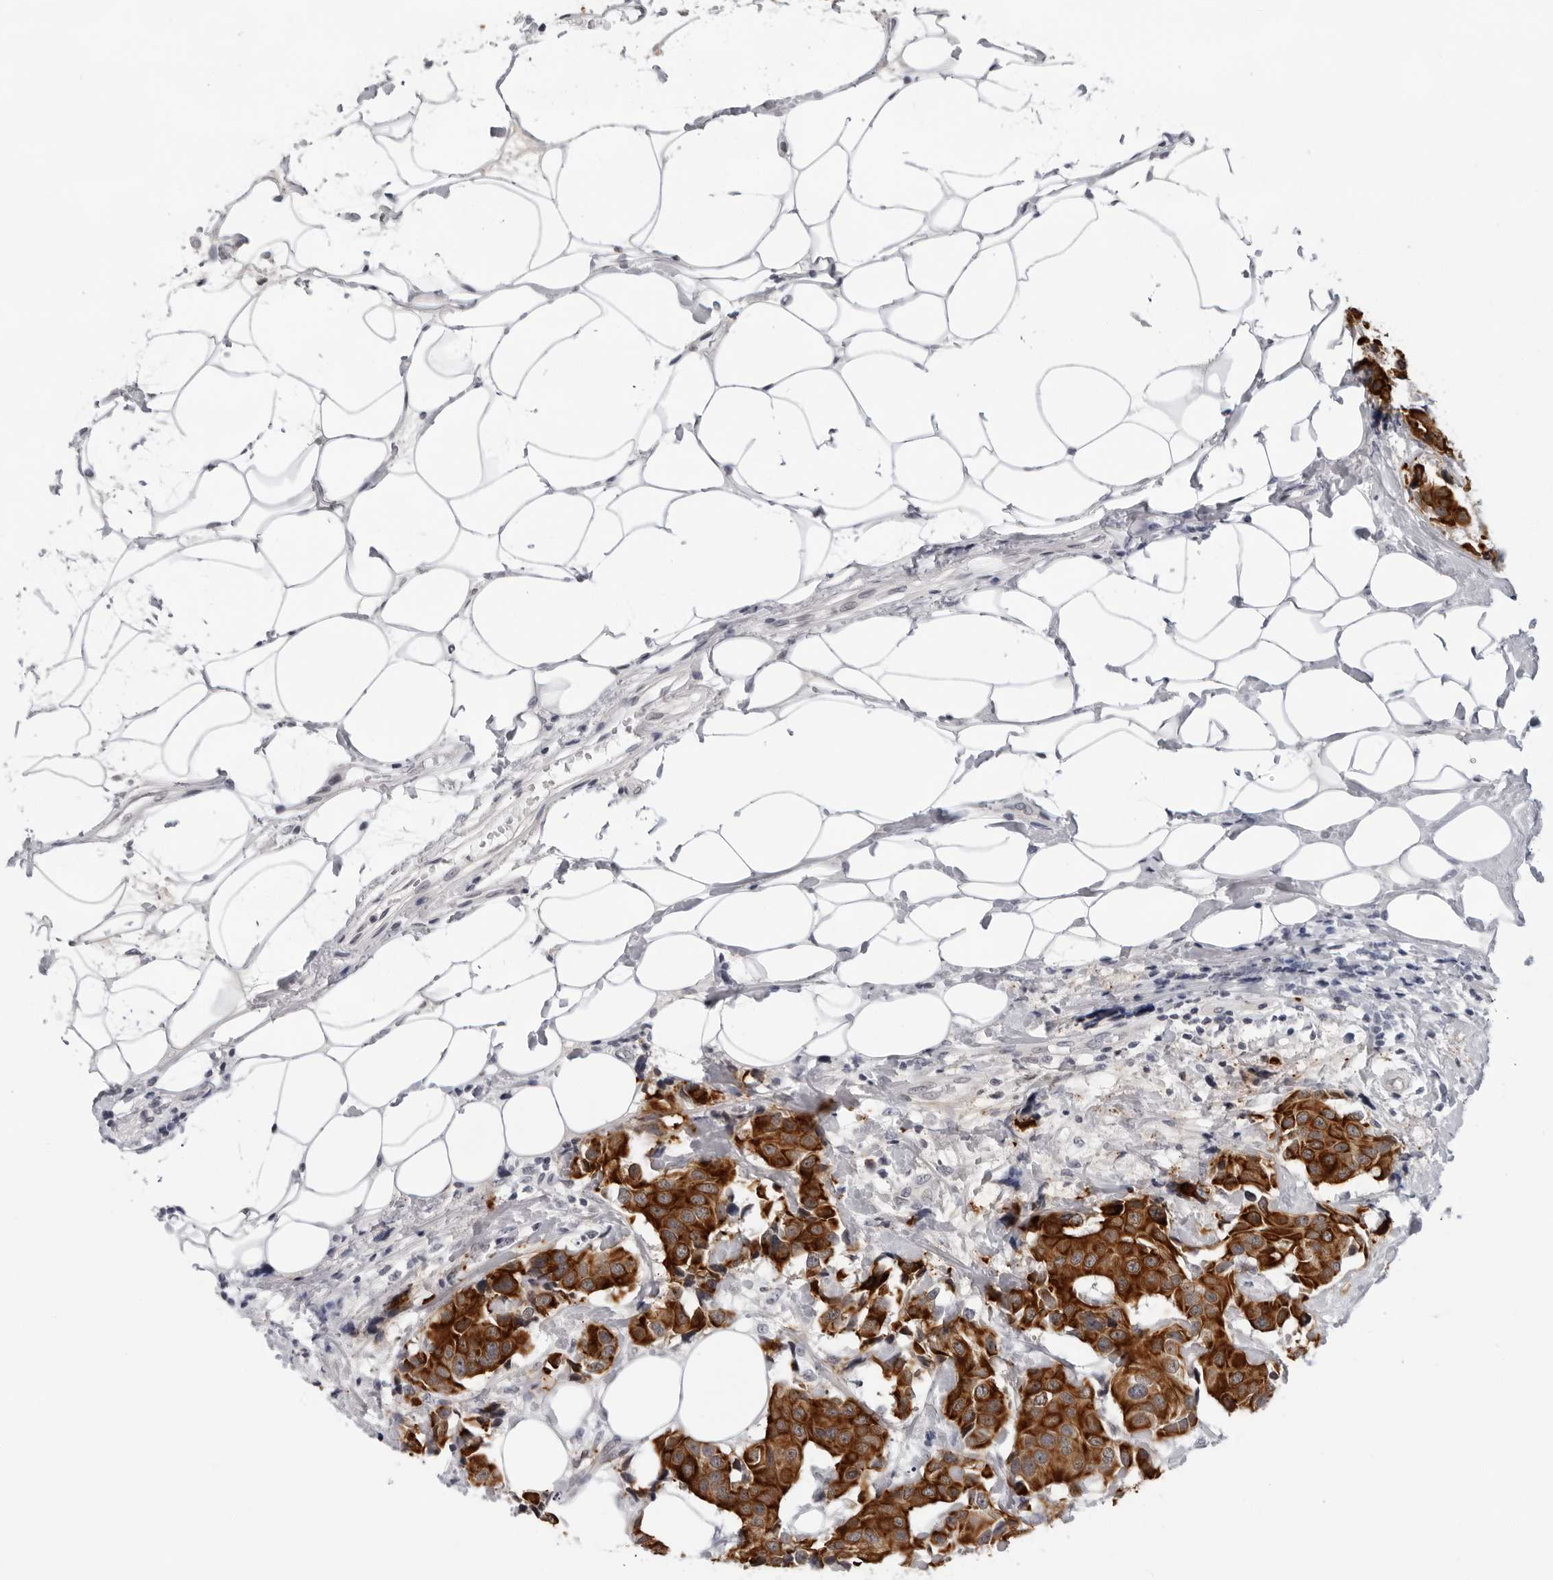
{"staining": {"intensity": "strong", "quantity": ">75%", "location": "cytoplasmic/membranous"}, "tissue": "breast cancer", "cell_type": "Tumor cells", "image_type": "cancer", "snomed": [{"axis": "morphology", "description": "Normal tissue, NOS"}, {"axis": "morphology", "description": "Duct carcinoma"}, {"axis": "topography", "description": "Breast"}], "caption": "Tumor cells exhibit strong cytoplasmic/membranous positivity in approximately >75% of cells in breast cancer.", "gene": "CCDC28B", "patient": {"sex": "female", "age": 39}}